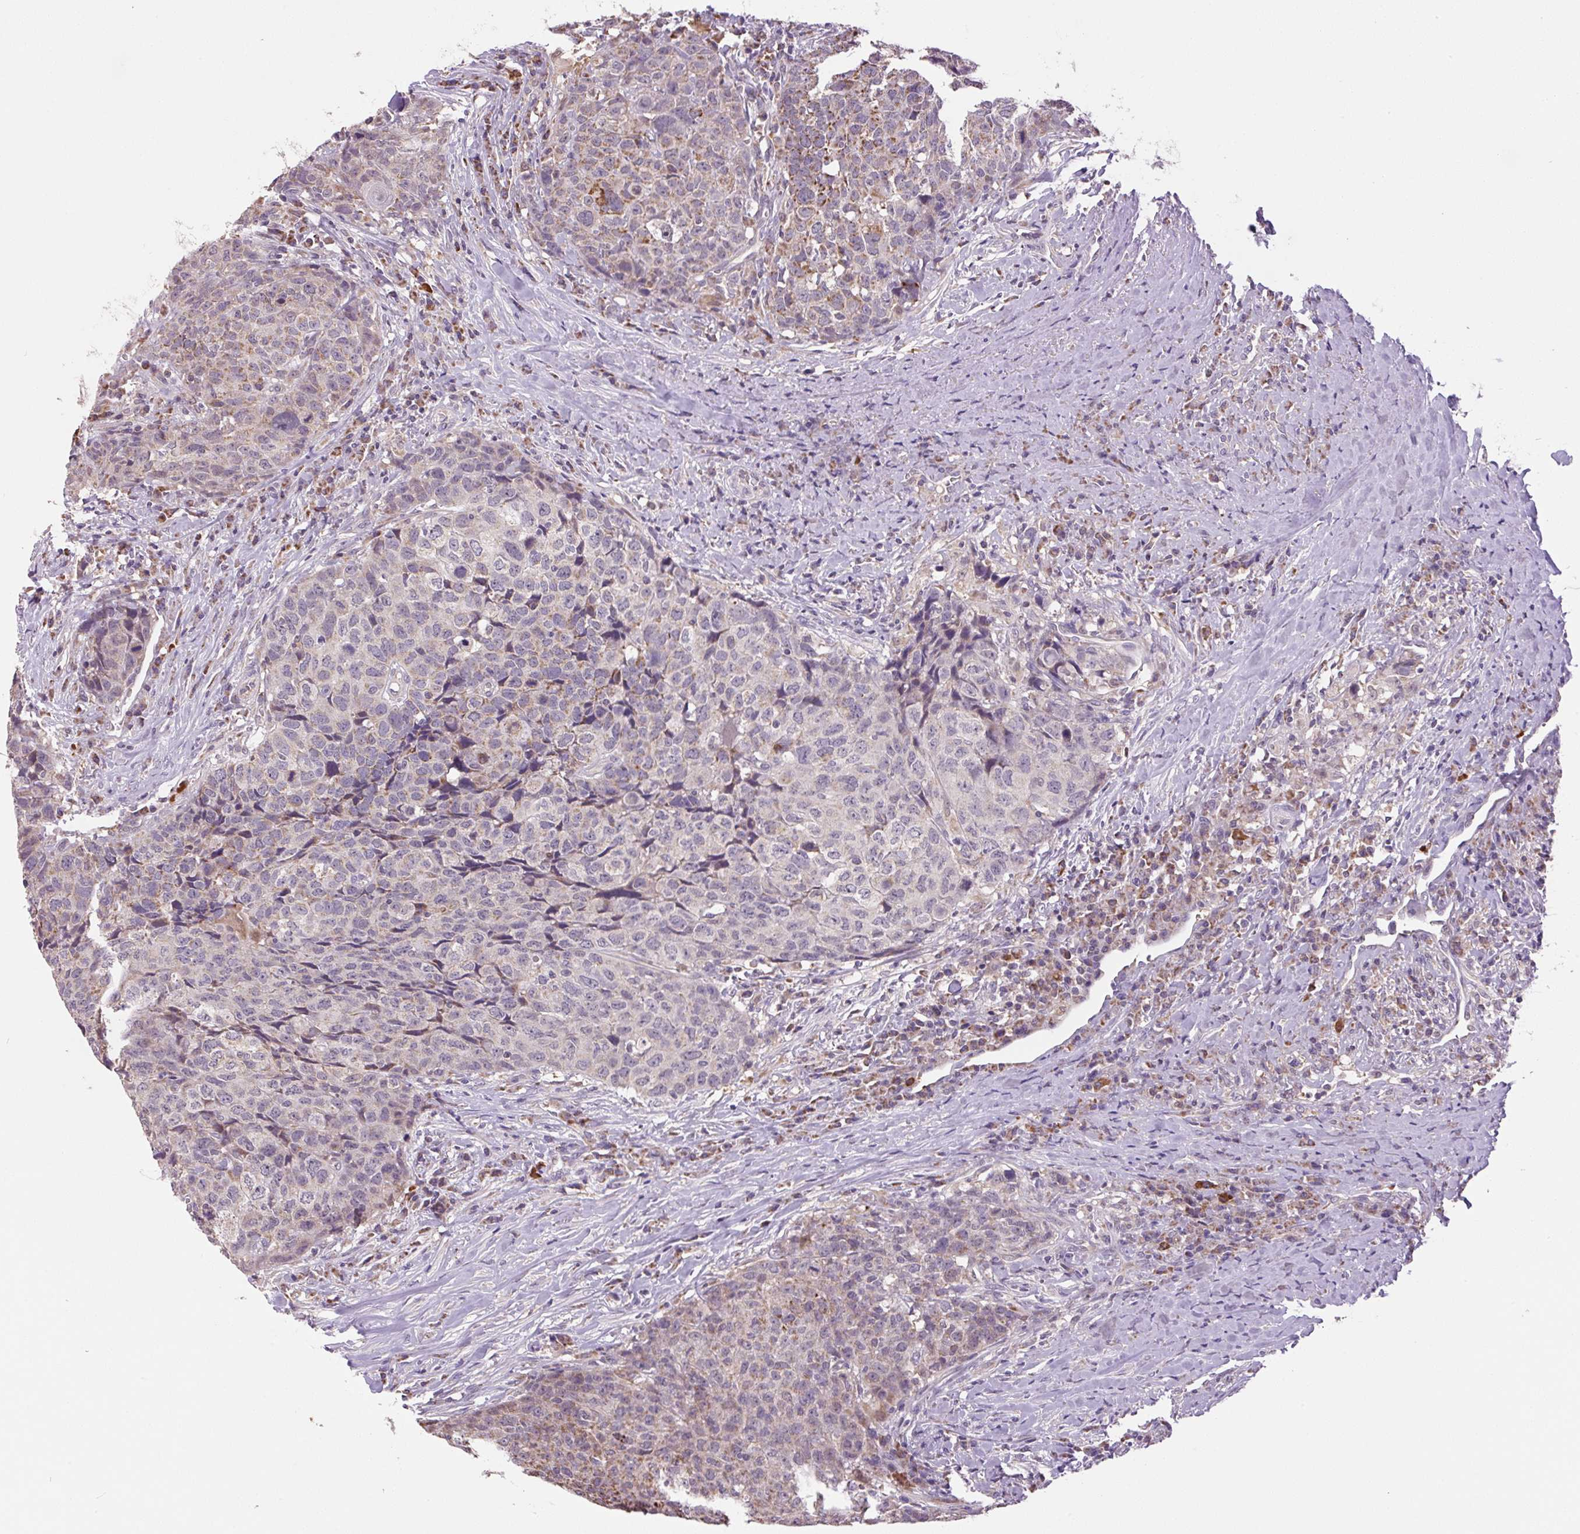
{"staining": {"intensity": "weak", "quantity": "25%-75%", "location": "cytoplasmic/membranous"}, "tissue": "head and neck cancer", "cell_type": "Tumor cells", "image_type": "cancer", "snomed": [{"axis": "morphology", "description": "Squamous cell carcinoma, NOS"}, {"axis": "topography", "description": "Head-Neck"}], "caption": "IHC of human squamous cell carcinoma (head and neck) shows low levels of weak cytoplasmic/membranous expression in about 25%-75% of tumor cells. The staining was performed using DAB (3,3'-diaminobenzidine) to visualize the protein expression in brown, while the nuclei were stained in blue with hematoxylin (Magnification: 20x).", "gene": "SGF29", "patient": {"sex": "male", "age": 66}}